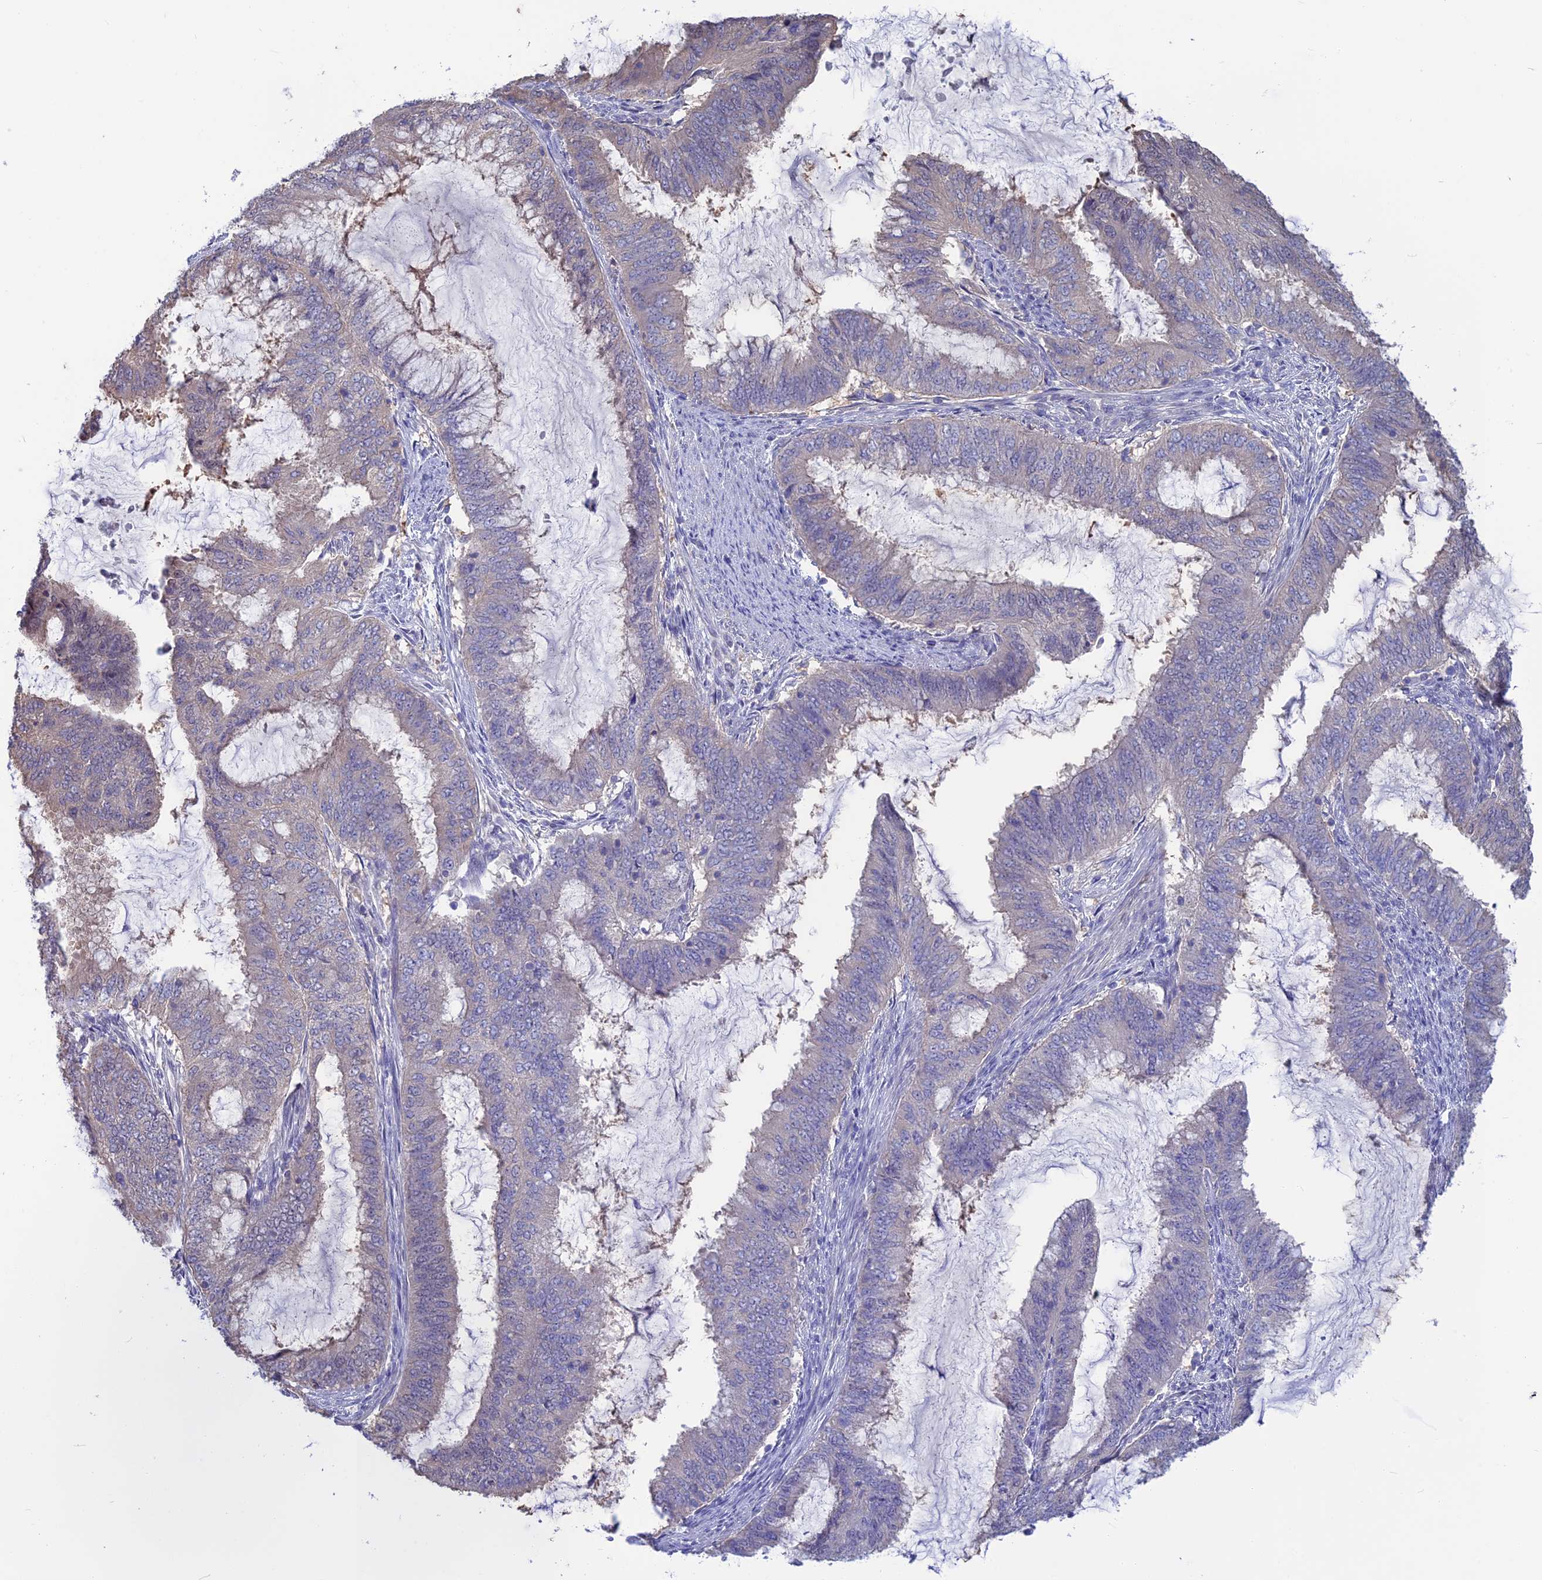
{"staining": {"intensity": "negative", "quantity": "none", "location": "none"}, "tissue": "endometrial cancer", "cell_type": "Tumor cells", "image_type": "cancer", "snomed": [{"axis": "morphology", "description": "Adenocarcinoma, NOS"}, {"axis": "topography", "description": "Endometrium"}], "caption": "Photomicrograph shows no significant protein positivity in tumor cells of endometrial cancer.", "gene": "SNAP91", "patient": {"sex": "female", "age": 51}}